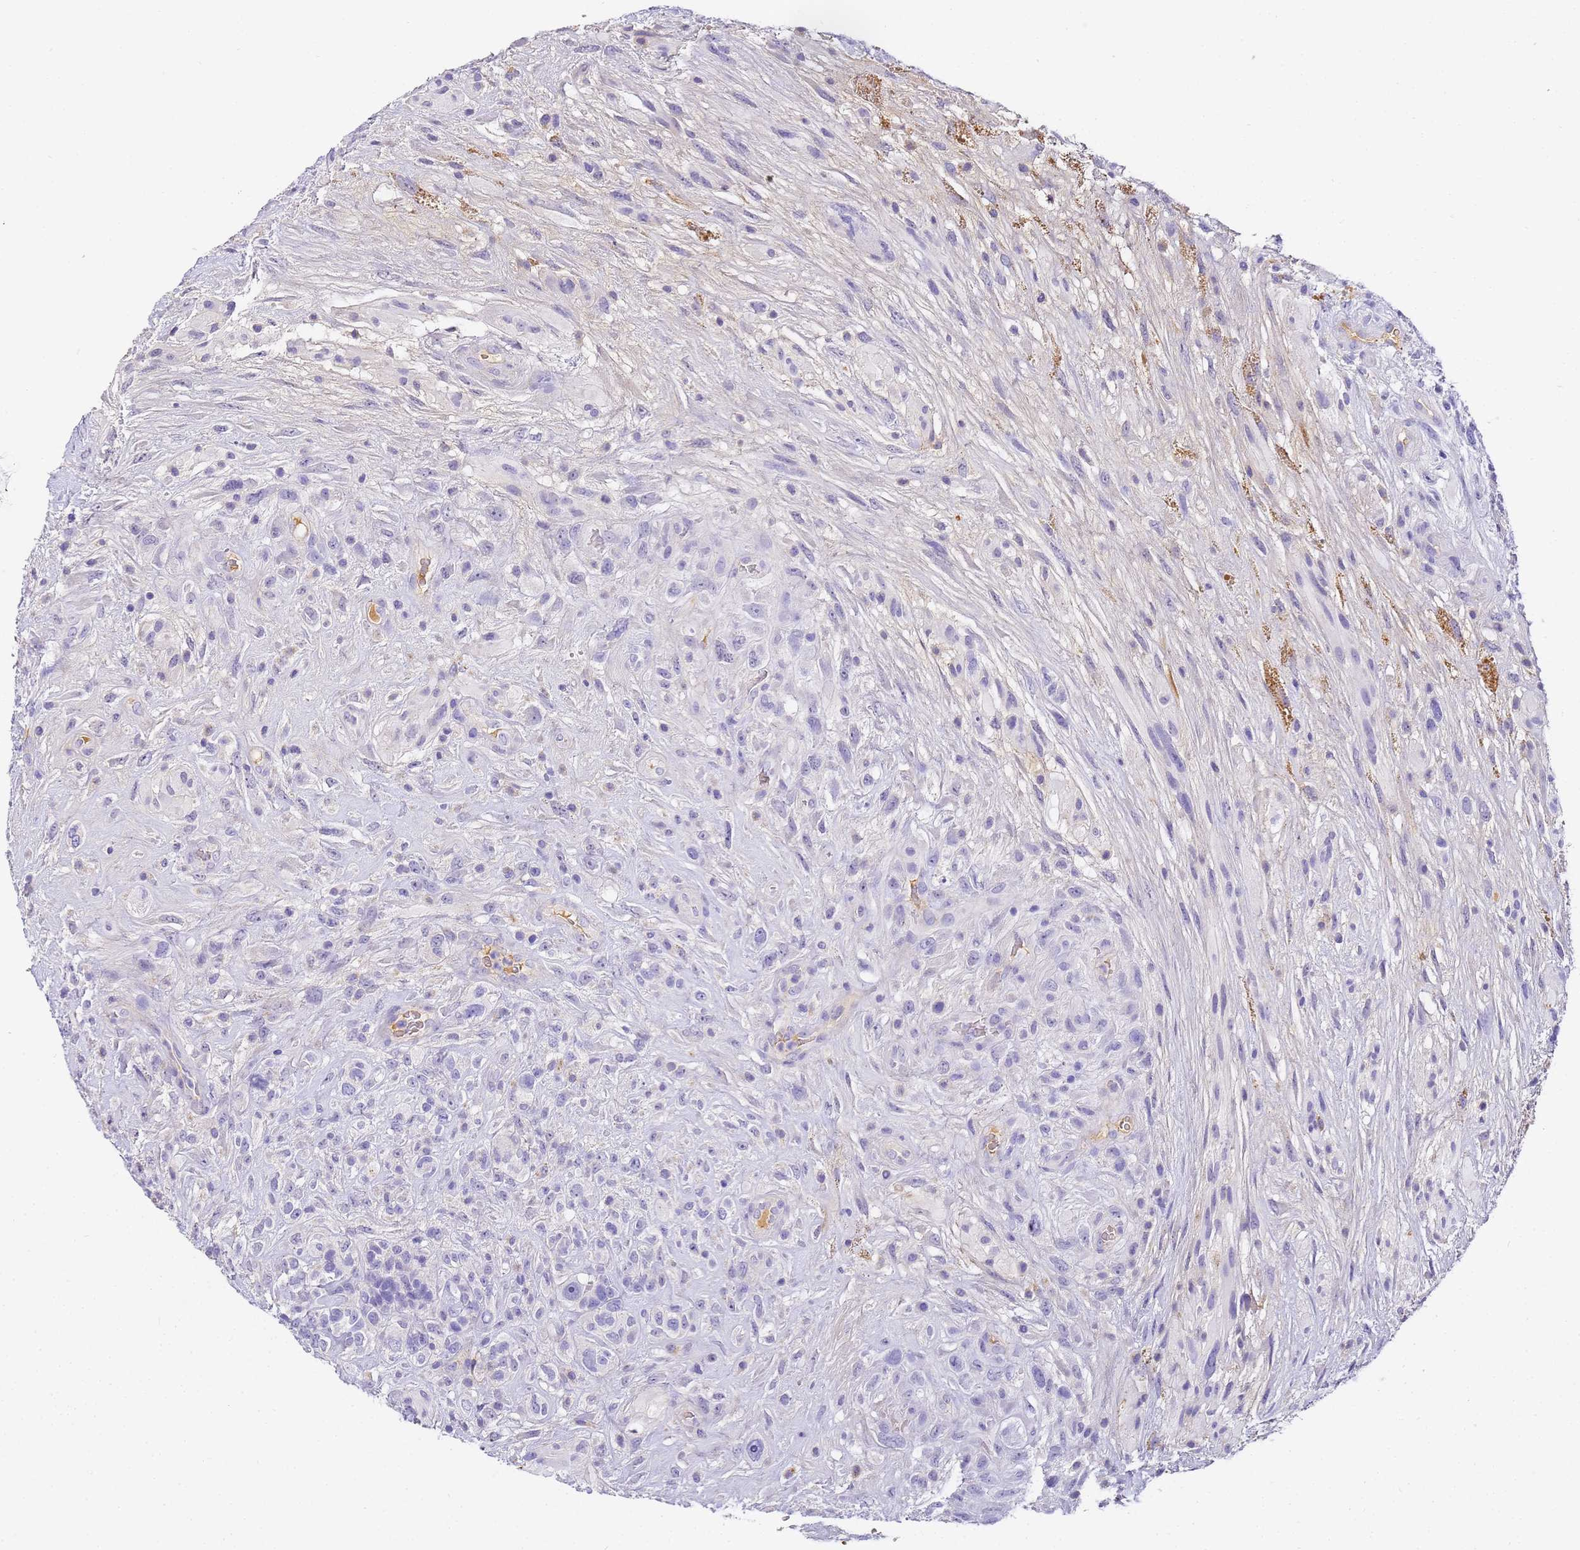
{"staining": {"intensity": "negative", "quantity": "none", "location": "none"}, "tissue": "glioma", "cell_type": "Tumor cells", "image_type": "cancer", "snomed": [{"axis": "morphology", "description": "Glioma, malignant, High grade"}, {"axis": "topography", "description": "Brain"}], "caption": "Micrograph shows no significant protein expression in tumor cells of malignant glioma (high-grade). The staining is performed using DAB brown chromogen with nuclei counter-stained in using hematoxylin.", "gene": "CFHR2", "patient": {"sex": "male", "age": 61}}